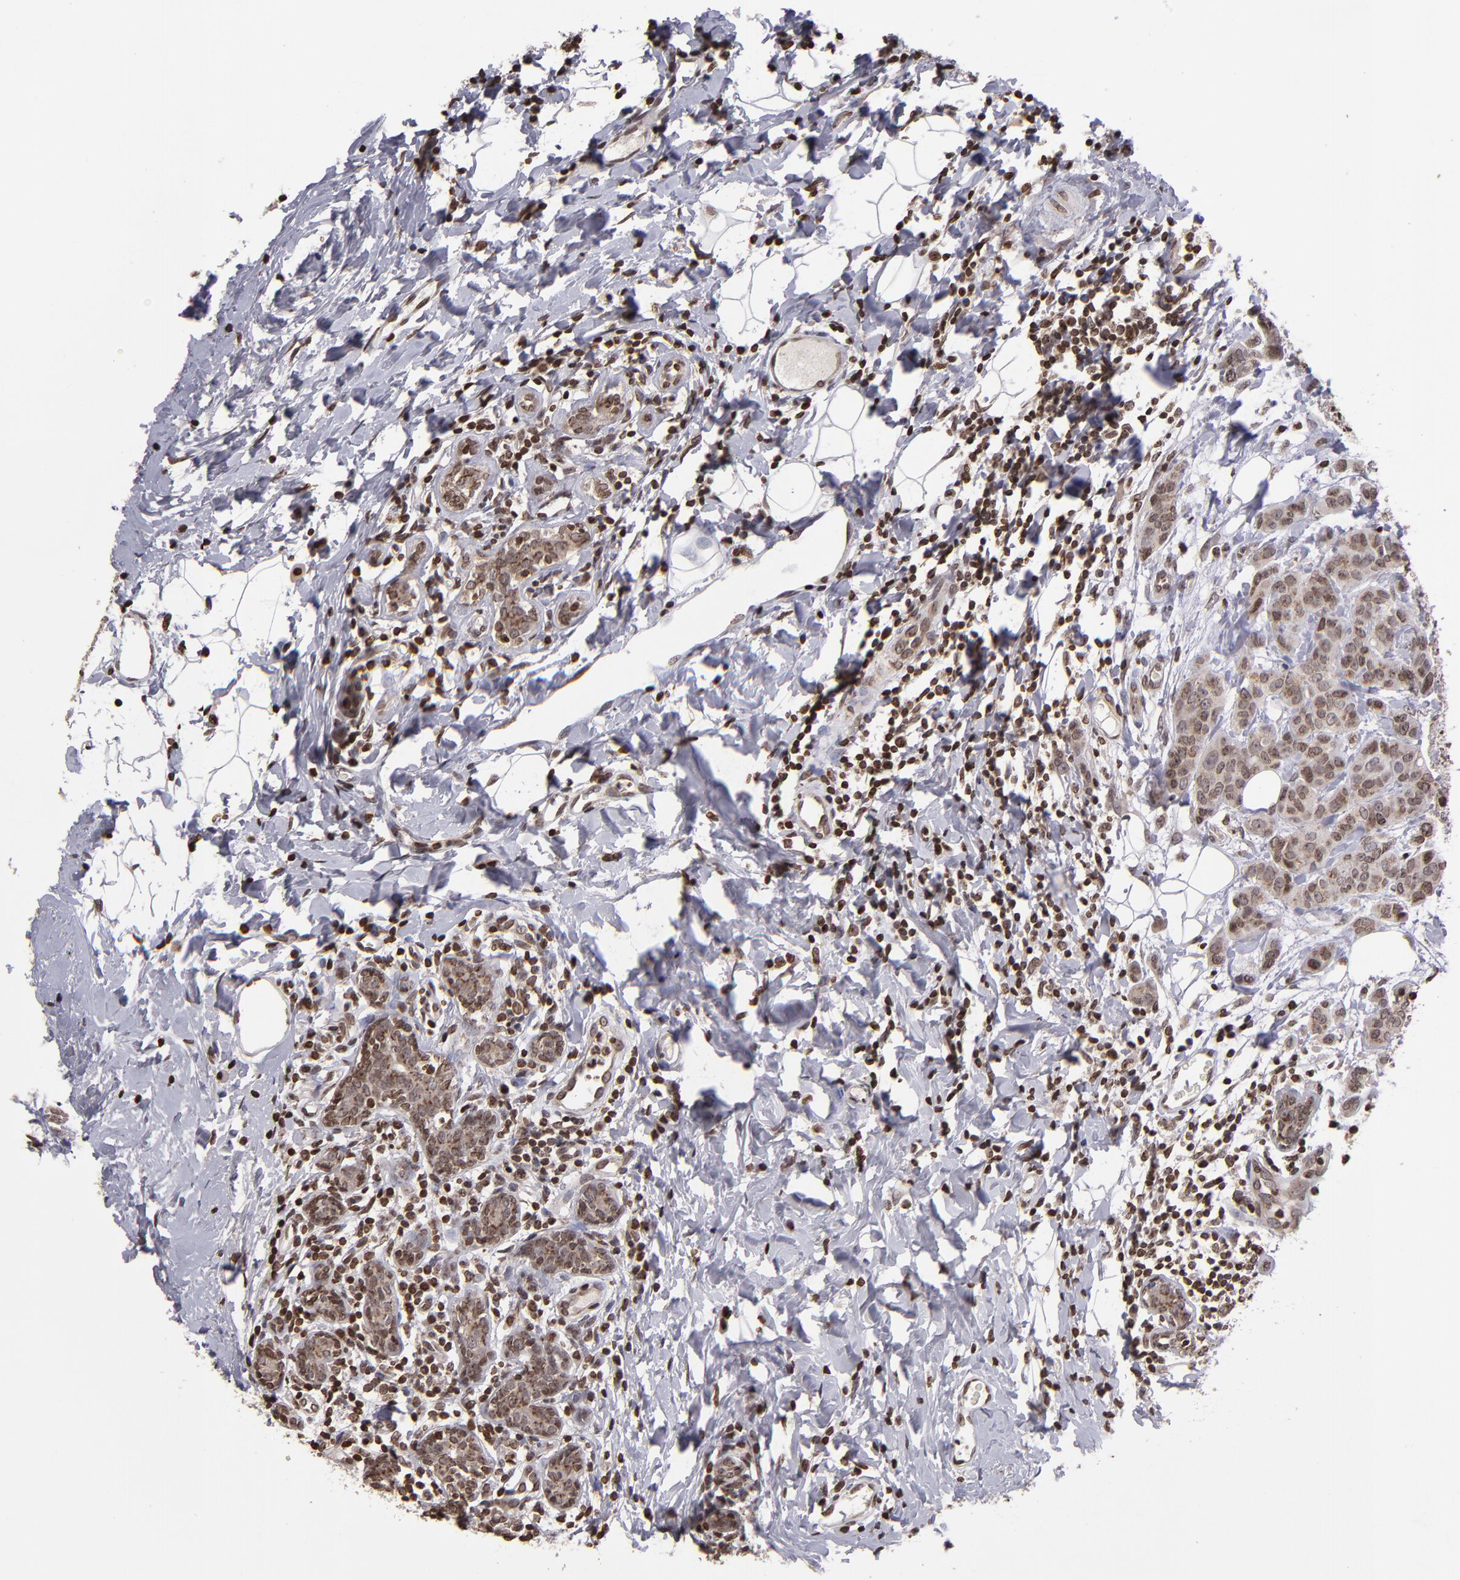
{"staining": {"intensity": "moderate", "quantity": ">75%", "location": "cytoplasmic/membranous,nuclear"}, "tissue": "breast cancer", "cell_type": "Tumor cells", "image_type": "cancer", "snomed": [{"axis": "morphology", "description": "Duct carcinoma"}, {"axis": "topography", "description": "Breast"}], "caption": "Breast cancer (invasive ductal carcinoma) stained with immunohistochemistry demonstrates moderate cytoplasmic/membranous and nuclear positivity in approximately >75% of tumor cells. The protein is stained brown, and the nuclei are stained in blue (DAB IHC with brightfield microscopy, high magnification).", "gene": "CSDC2", "patient": {"sex": "female", "age": 40}}